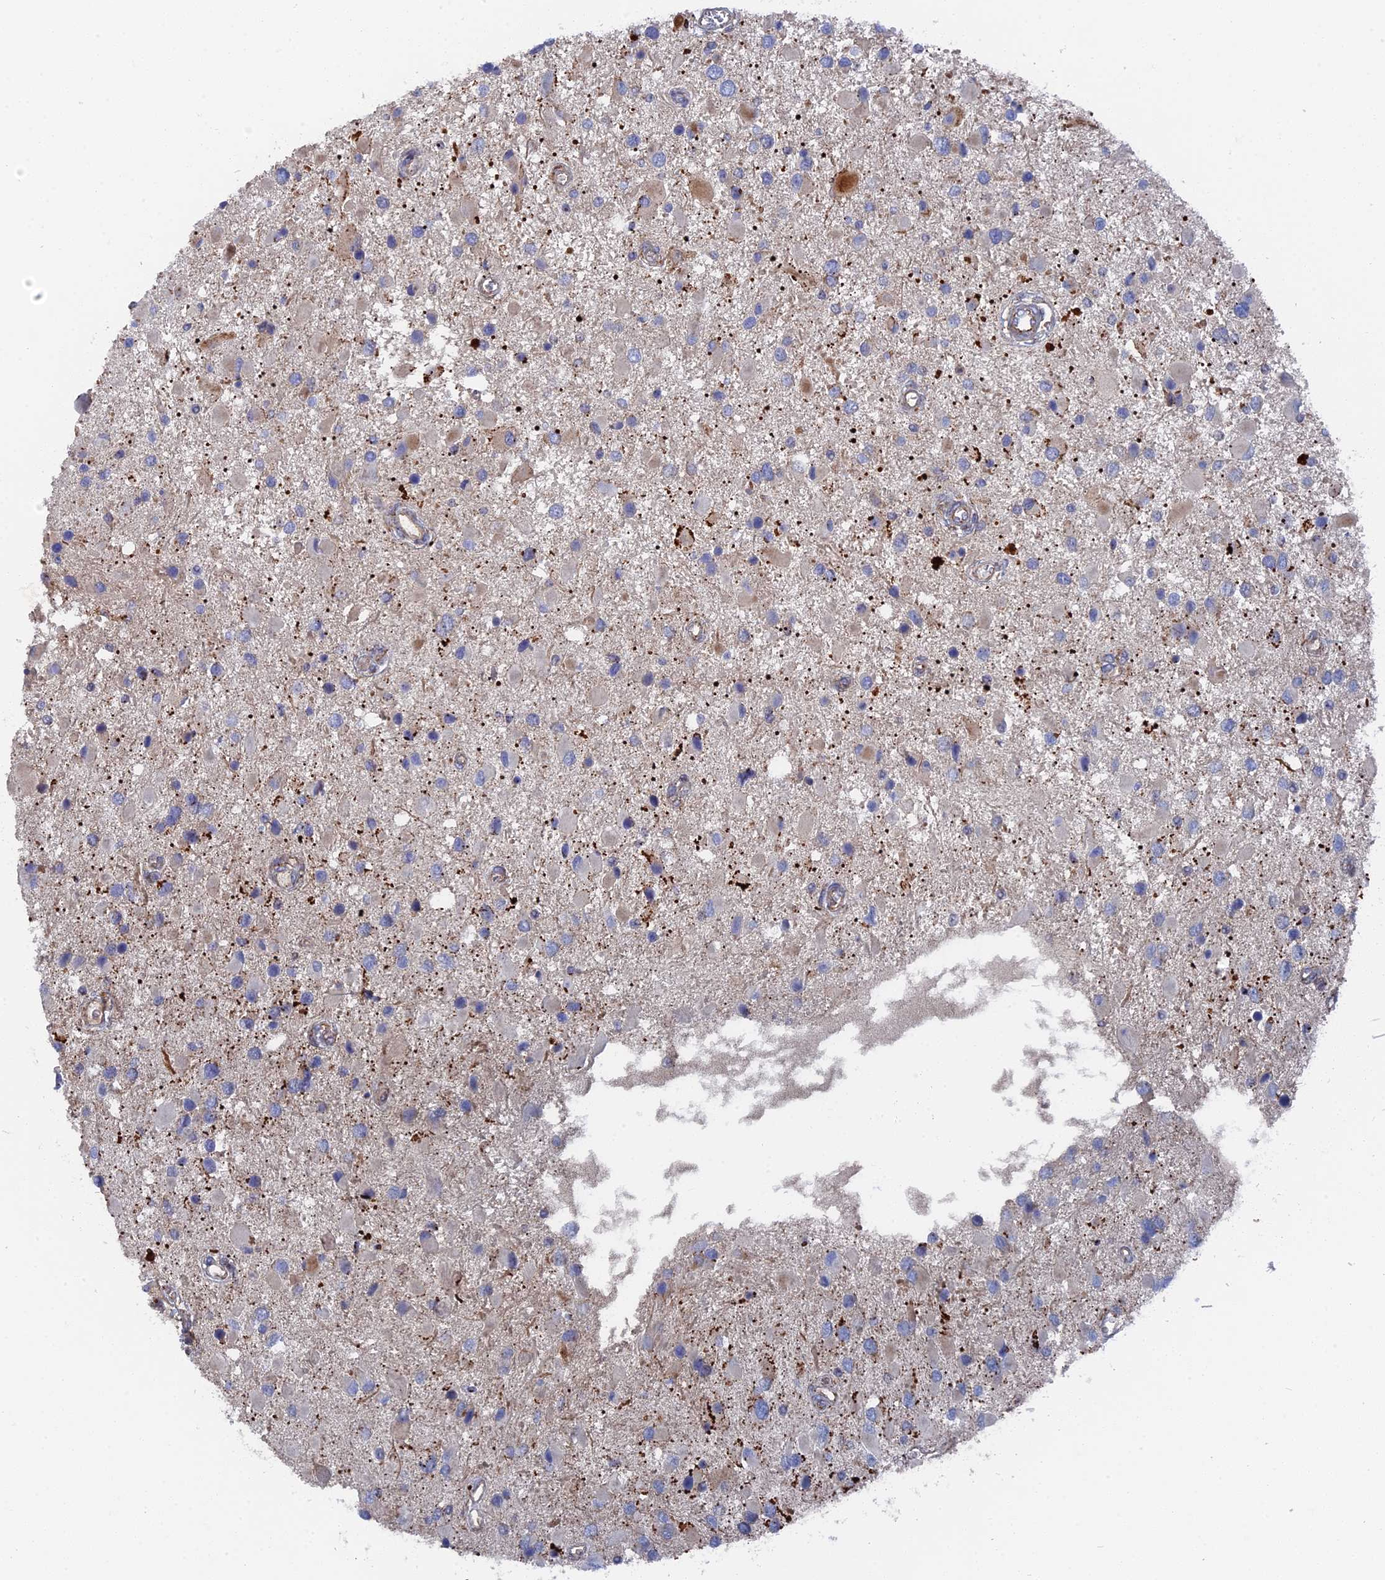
{"staining": {"intensity": "weak", "quantity": "<25%", "location": "cytoplasmic/membranous"}, "tissue": "glioma", "cell_type": "Tumor cells", "image_type": "cancer", "snomed": [{"axis": "morphology", "description": "Glioma, malignant, High grade"}, {"axis": "topography", "description": "Brain"}], "caption": "High magnification brightfield microscopy of high-grade glioma (malignant) stained with DAB (3,3'-diaminobenzidine) (brown) and counterstained with hematoxylin (blue): tumor cells show no significant positivity.", "gene": "SMG9", "patient": {"sex": "male", "age": 53}}